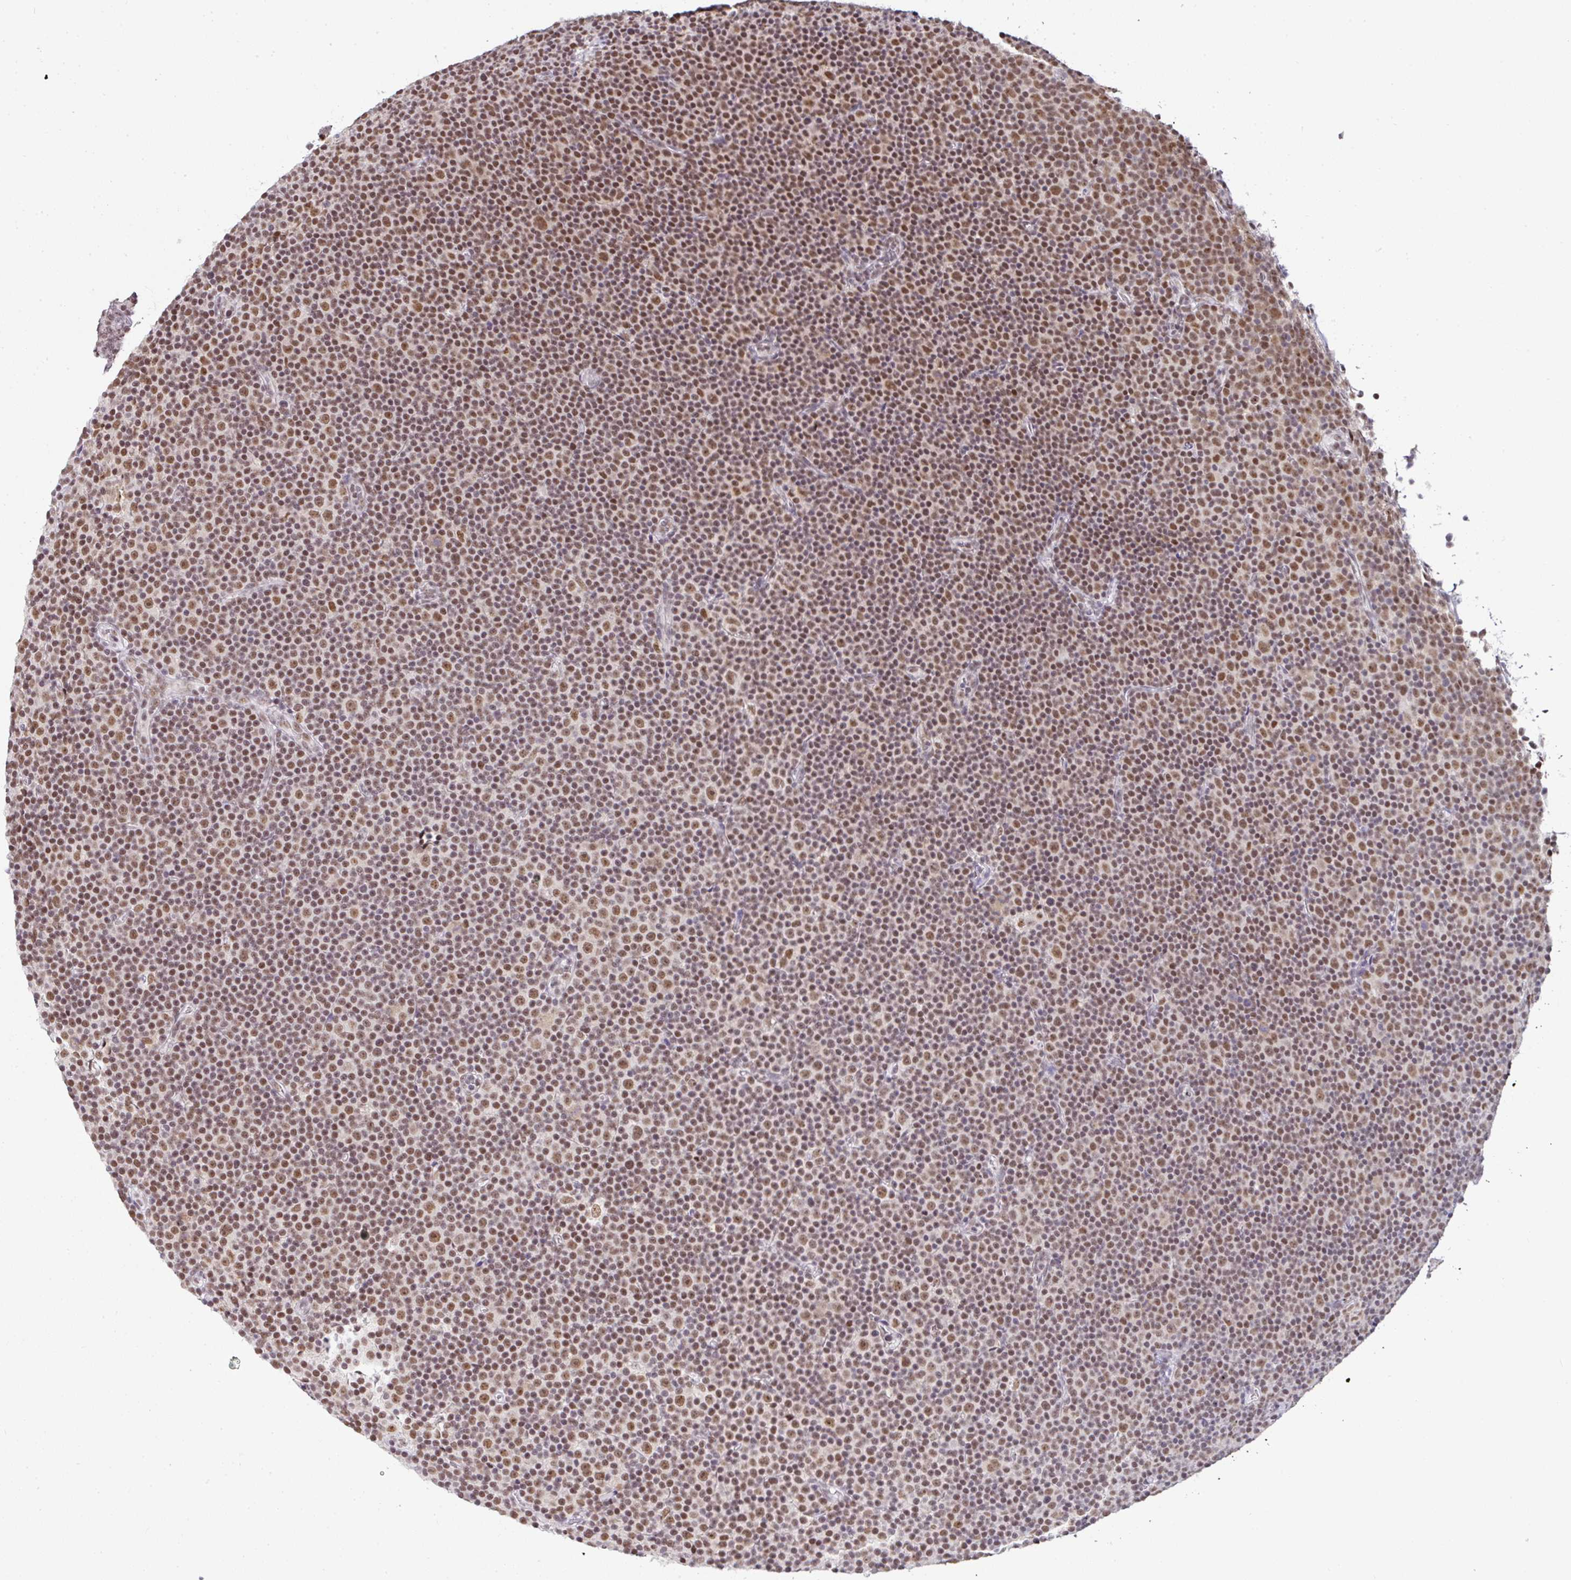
{"staining": {"intensity": "moderate", "quantity": ">75%", "location": "nuclear"}, "tissue": "lymphoma", "cell_type": "Tumor cells", "image_type": "cancer", "snomed": [{"axis": "morphology", "description": "Malignant lymphoma, non-Hodgkin's type, Low grade"}, {"axis": "topography", "description": "Lymph node"}], "caption": "This is a photomicrograph of immunohistochemistry (IHC) staining of lymphoma, which shows moderate expression in the nuclear of tumor cells.", "gene": "PTPN2", "patient": {"sex": "female", "age": 67}}